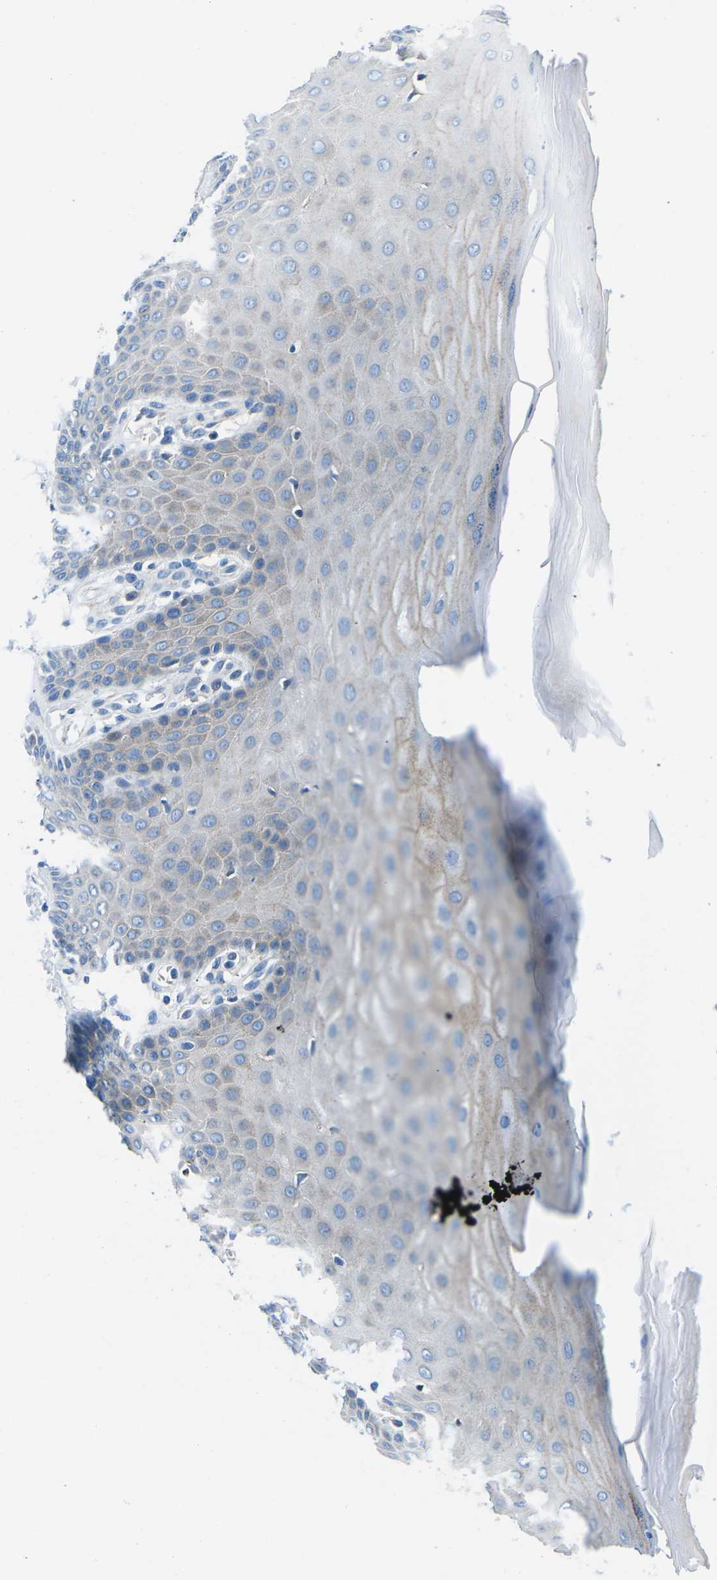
{"staining": {"intensity": "moderate", "quantity": ">75%", "location": "cytoplasmic/membranous"}, "tissue": "cervix", "cell_type": "Glandular cells", "image_type": "normal", "snomed": [{"axis": "morphology", "description": "Normal tissue, NOS"}, {"axis": "topography", "description": "Cervix"}], "caption": "This photomicrograph exhibits immunohistochemistry (IHC) staining of normal cervix, with medium moderate cytoplasmic/membranous expression in about >75% of glandular cells.", "gene": "MC4R", "patient": {"sex": "female", "age": 55}}